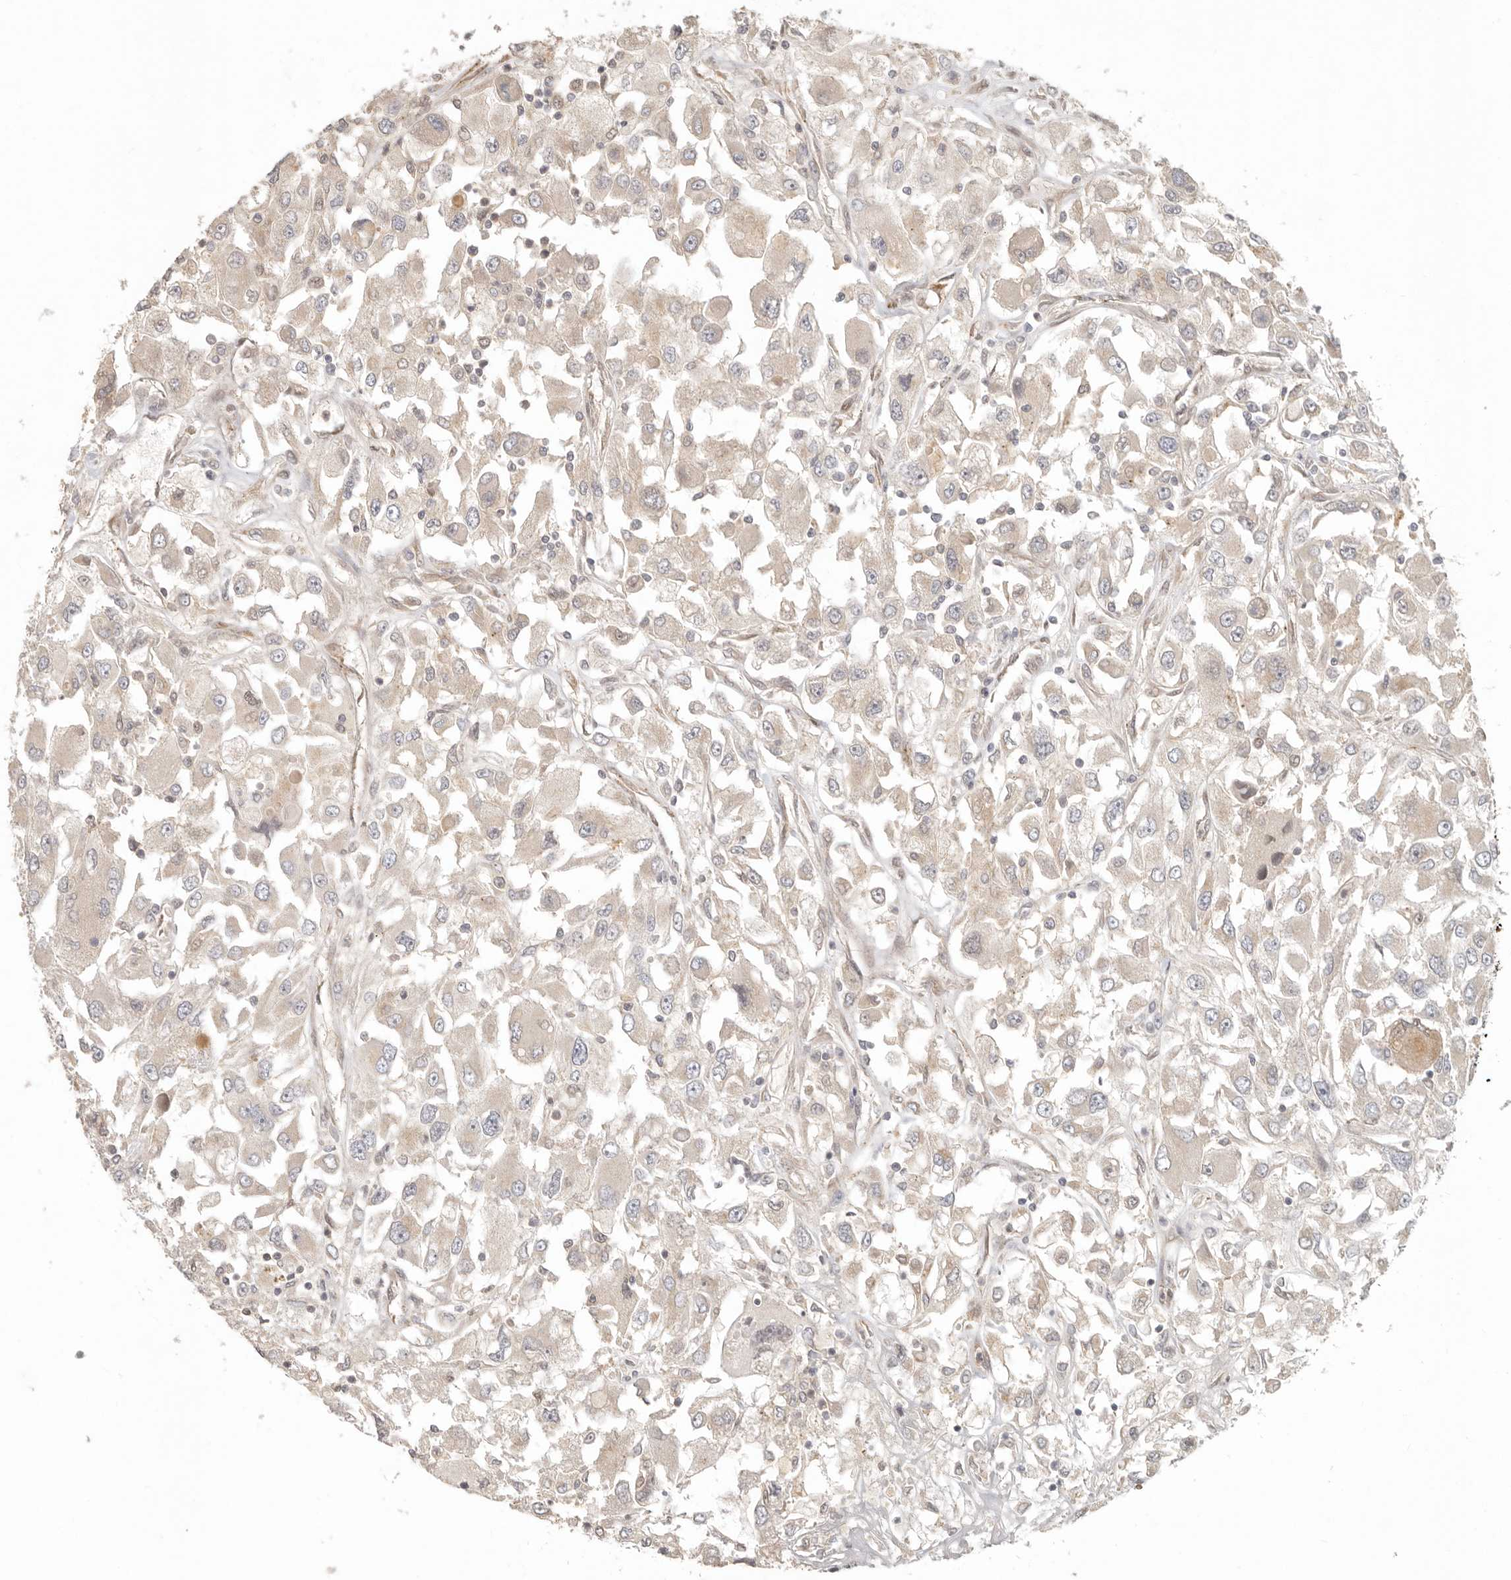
{"staining": {"intensity": "weak", "quantity": "25%-75%", "location": "cytoplasmic/membranous"}, "tissue": "renal cancer", "cell_type": "Tumor cells", "image_type": "cancer", "snomed": [{"axis": "morphology", "description": "Adenocarcinoma, NOS"}, {"axis": "topography", "description": "Kidney"}], "caption": "Renal adenocarcinoma stained with IHC shows weak cytoplasmic/membranous positivity in about 25%-75% of tumor cells.", "gene": "LRRC75A", "patient": {"sex": "female", "age": 52}}